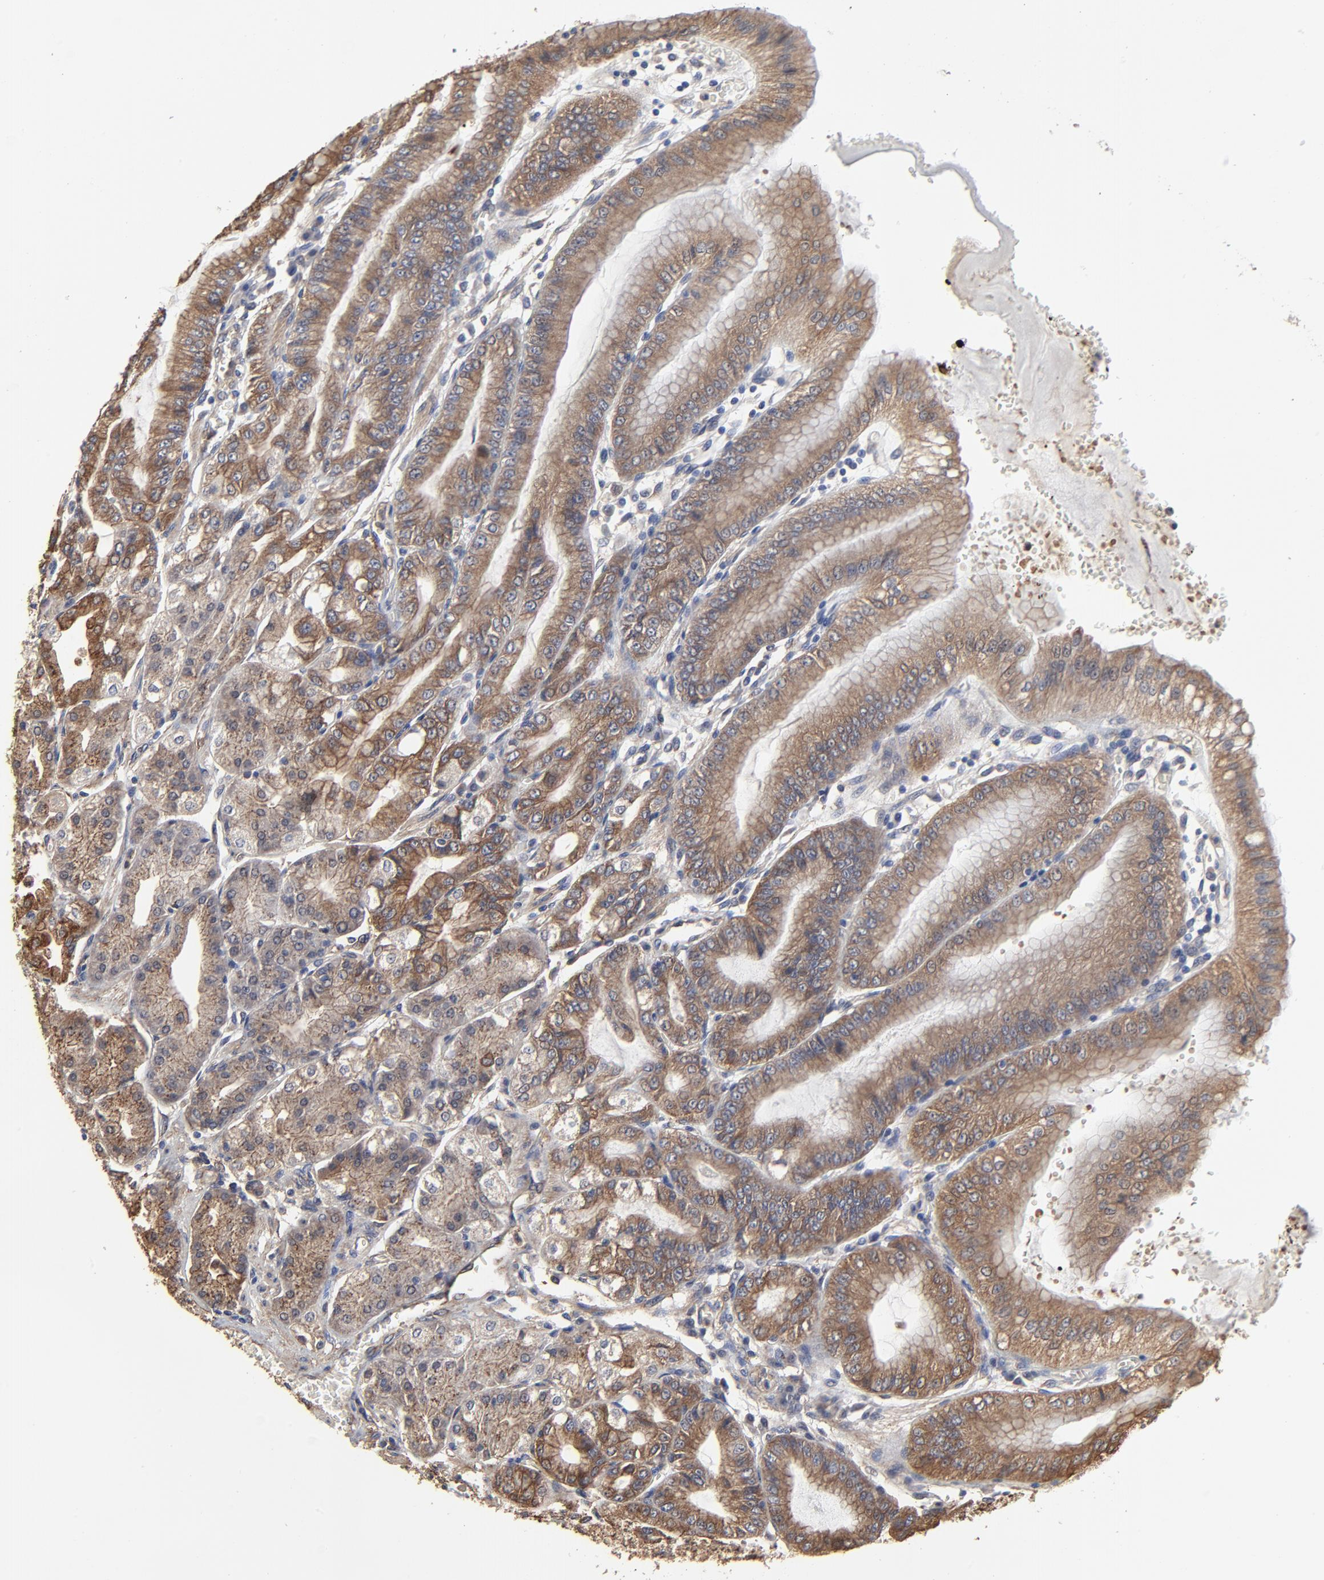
{"staining": {"intensity": "moderate", "quantity": ">75%", "location": "cytoplasmic/membranous"}, "tissue": "stomach", "cell_type": "Glandular cells", "image_type": "normal", "snomed": [{"axis": "morphology", "description": "Normal tissue, NOS"}, {"axis": "topography", "description": "Stomach, lower"}], "caption": "Protein expression analysis of benign stomach demonstrates moderate cytoplasmic/membranous expression in approximately >75% of glandular cells.", "gene": "NXF3", "patient": {"sex": "male", "age": 71}}